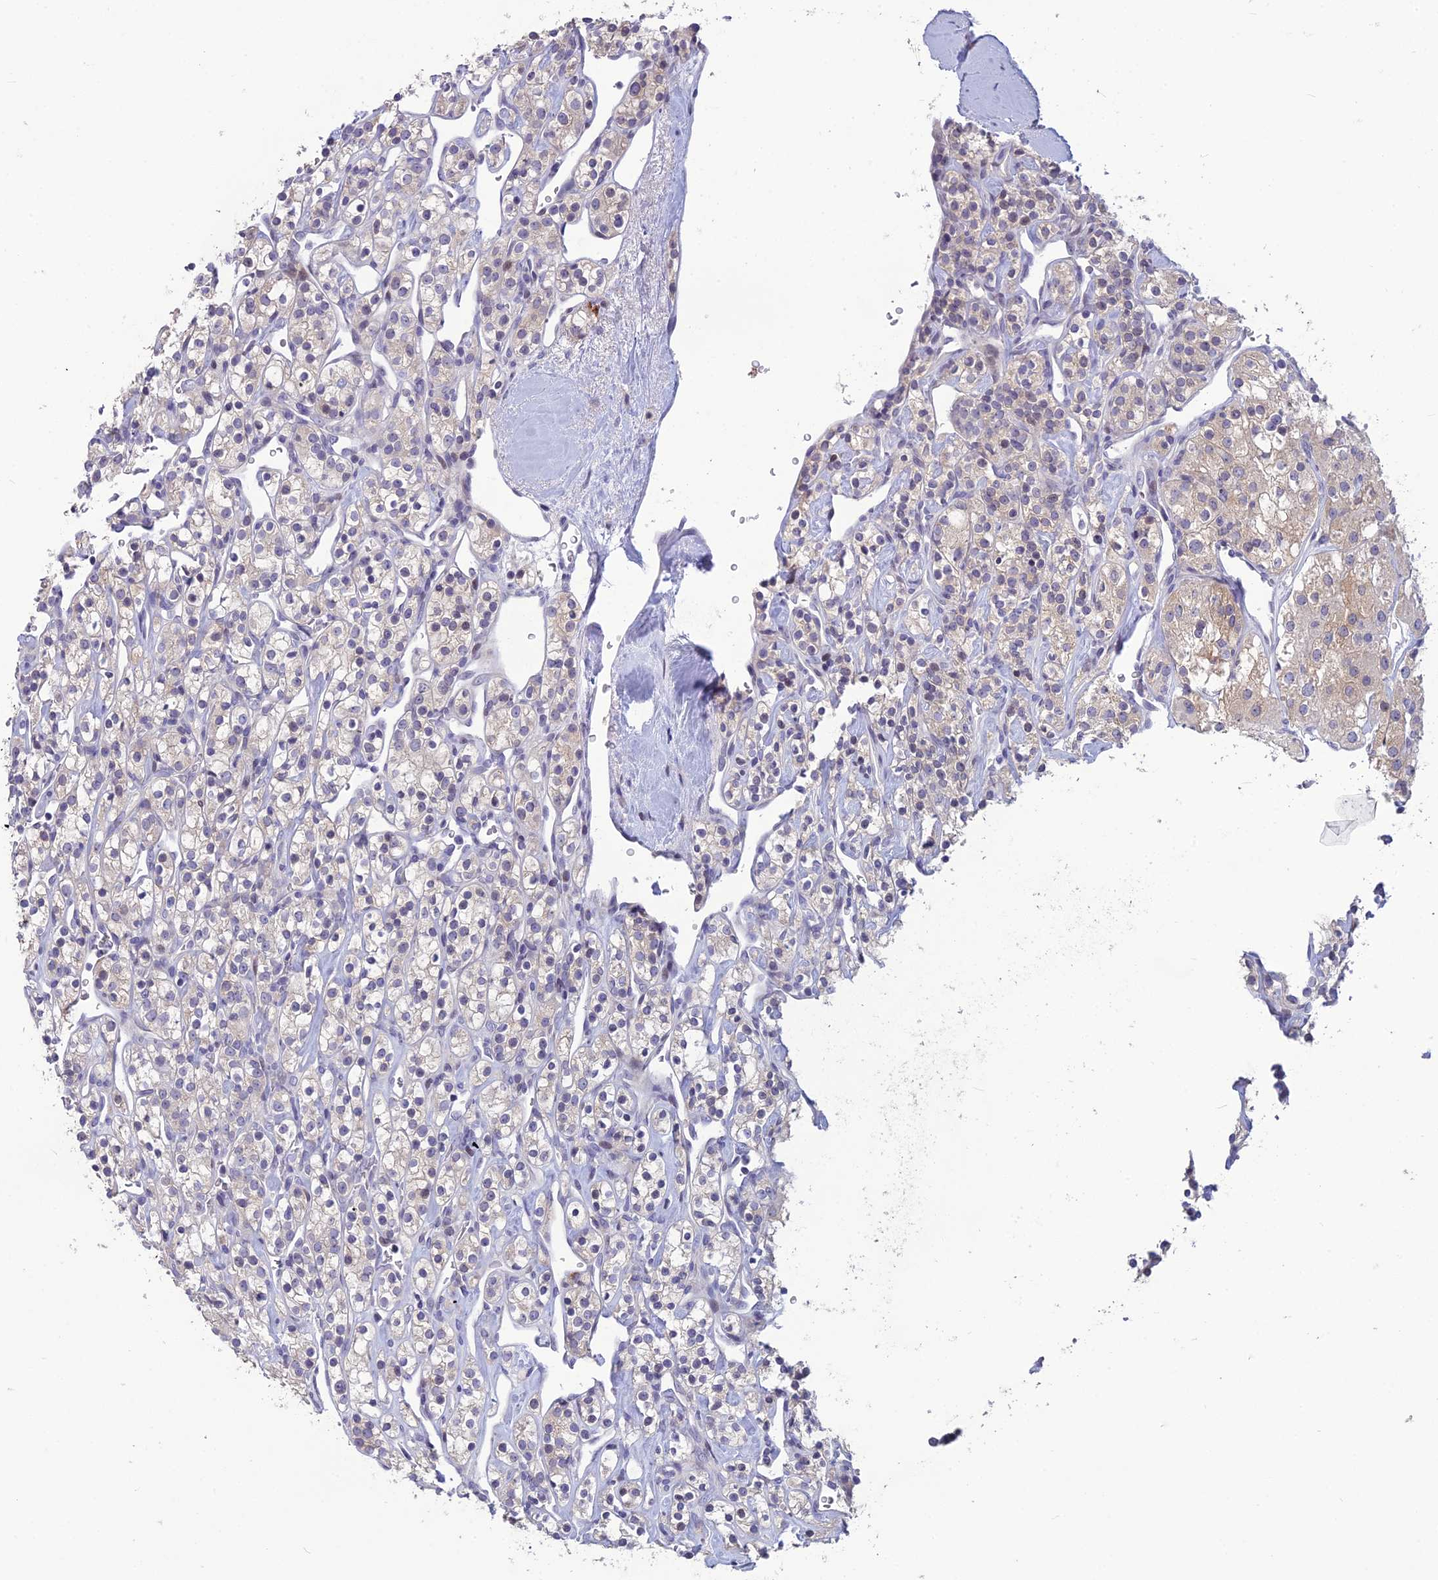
{"staining": {"intensity": "negative", "quantity": "none", "location": "none"}, "tissue": "renal cancer", "cell_type": "Tumor cells", "image_type": "cancer", "snomed": [{"axis": "morphology", "description": "Adenocarcinoma, NOS"}, {"axis": "topography", "description": "Kidney"}], "caption": "A micrograph of renal cancer stained for a protein demonstrates no brown staining in tumor cells. Brightfield microscopy of immunohistochemistry (IHC) stained with DAB (3,3'-diaminobenzidine) (brown) and hematoxylin (blue), captured at high magnification.", "gene": "TMEM134", "patient": {"sex": "male", "age": 77}}